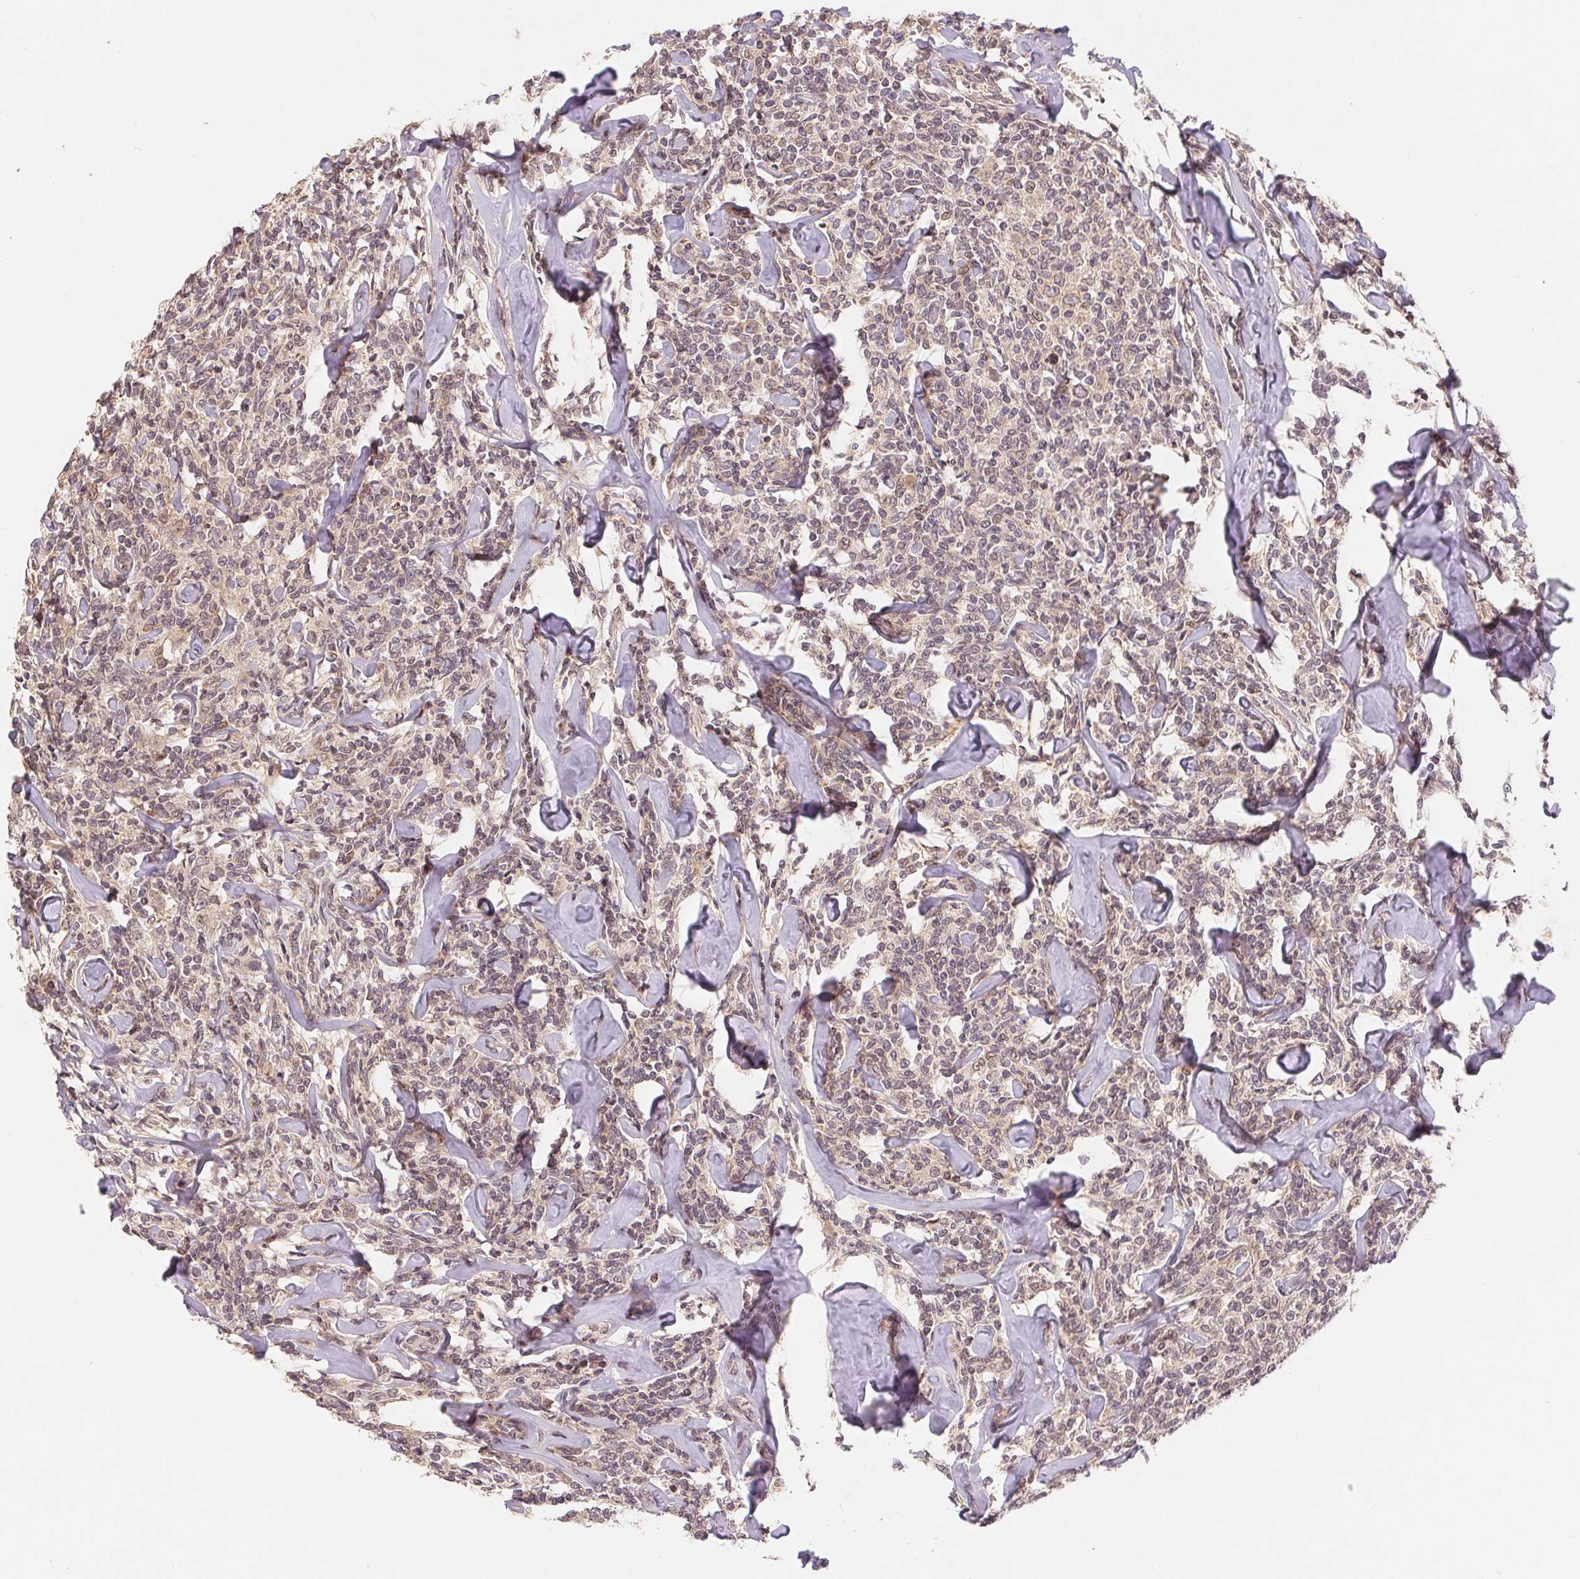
{"staining": {"intensity": "negative", "quantity": "none", "location": "none"}, "tissue": "lymphoma", "cell_type": "Tumor cells", "image_type": "cancer", "snomed": [{"axis": "morphology", "description": "Malignant lymphoma, non-Hodgkin's type, Low grade"}, {"axis": "topography", "description": "Lymph node"}], "caption": "IHC of human lymphoma reveals no positivity in tumor cells.", "gene": "HMGN3", "patient": {"sex": "female", "age": 56}}